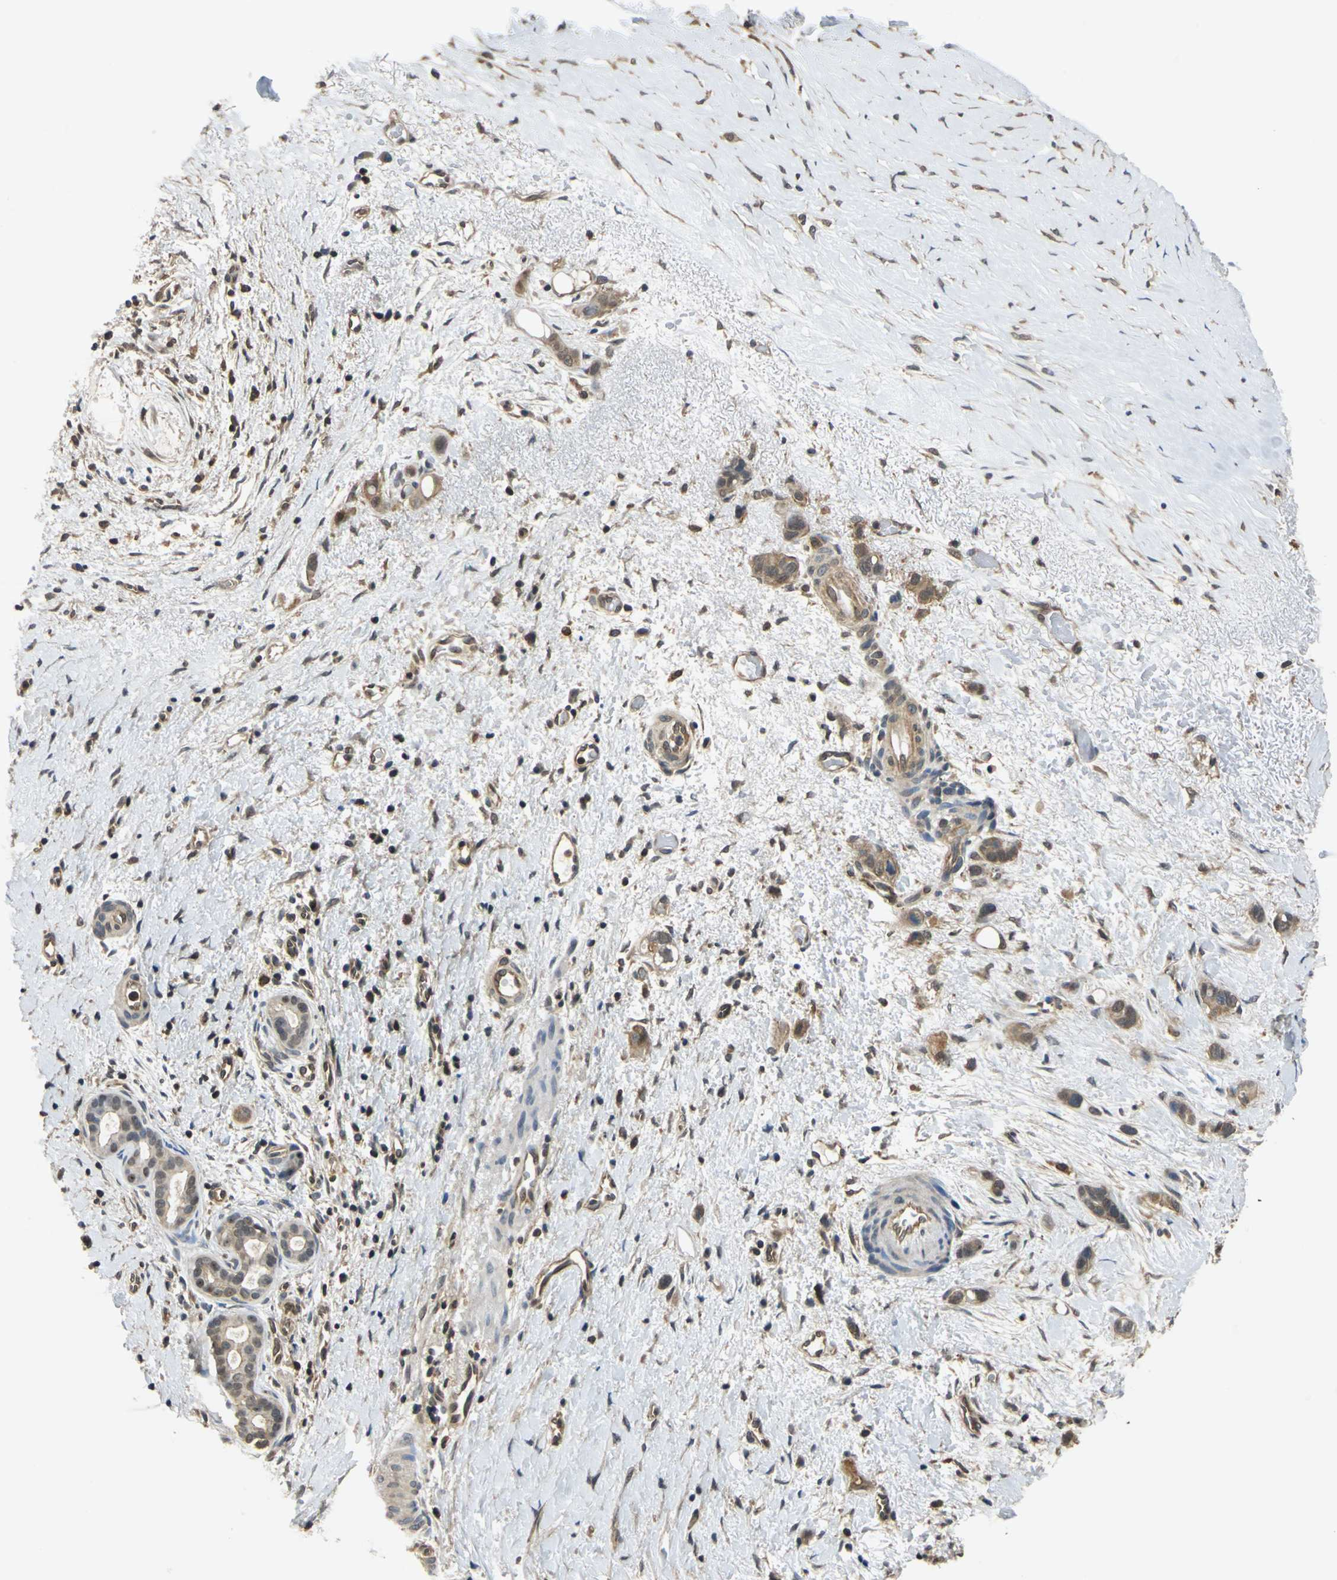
{"staining": {"intensity": "moderate", "quantity": ">75%", "location": "cytoplasmic/membranous,nuclear"}, "tissue": "liver cancer", "cell_type": "Tumor cells", "image_type": "cancer", "snomed": [{"axis": "morphology", "description": "Cholangiocarcinoma"}, {"axis": "topography", "description": "Liver"}], "caption": "Immunohistochemical staining of liver cholangiocarcinoma exhibits moderate cytoplasmic/membranous and nuclear protein expression in approximately >75% of tumor cells.", "gene": "ARPC3", "patient": {"sex": "female", "age": 65}}